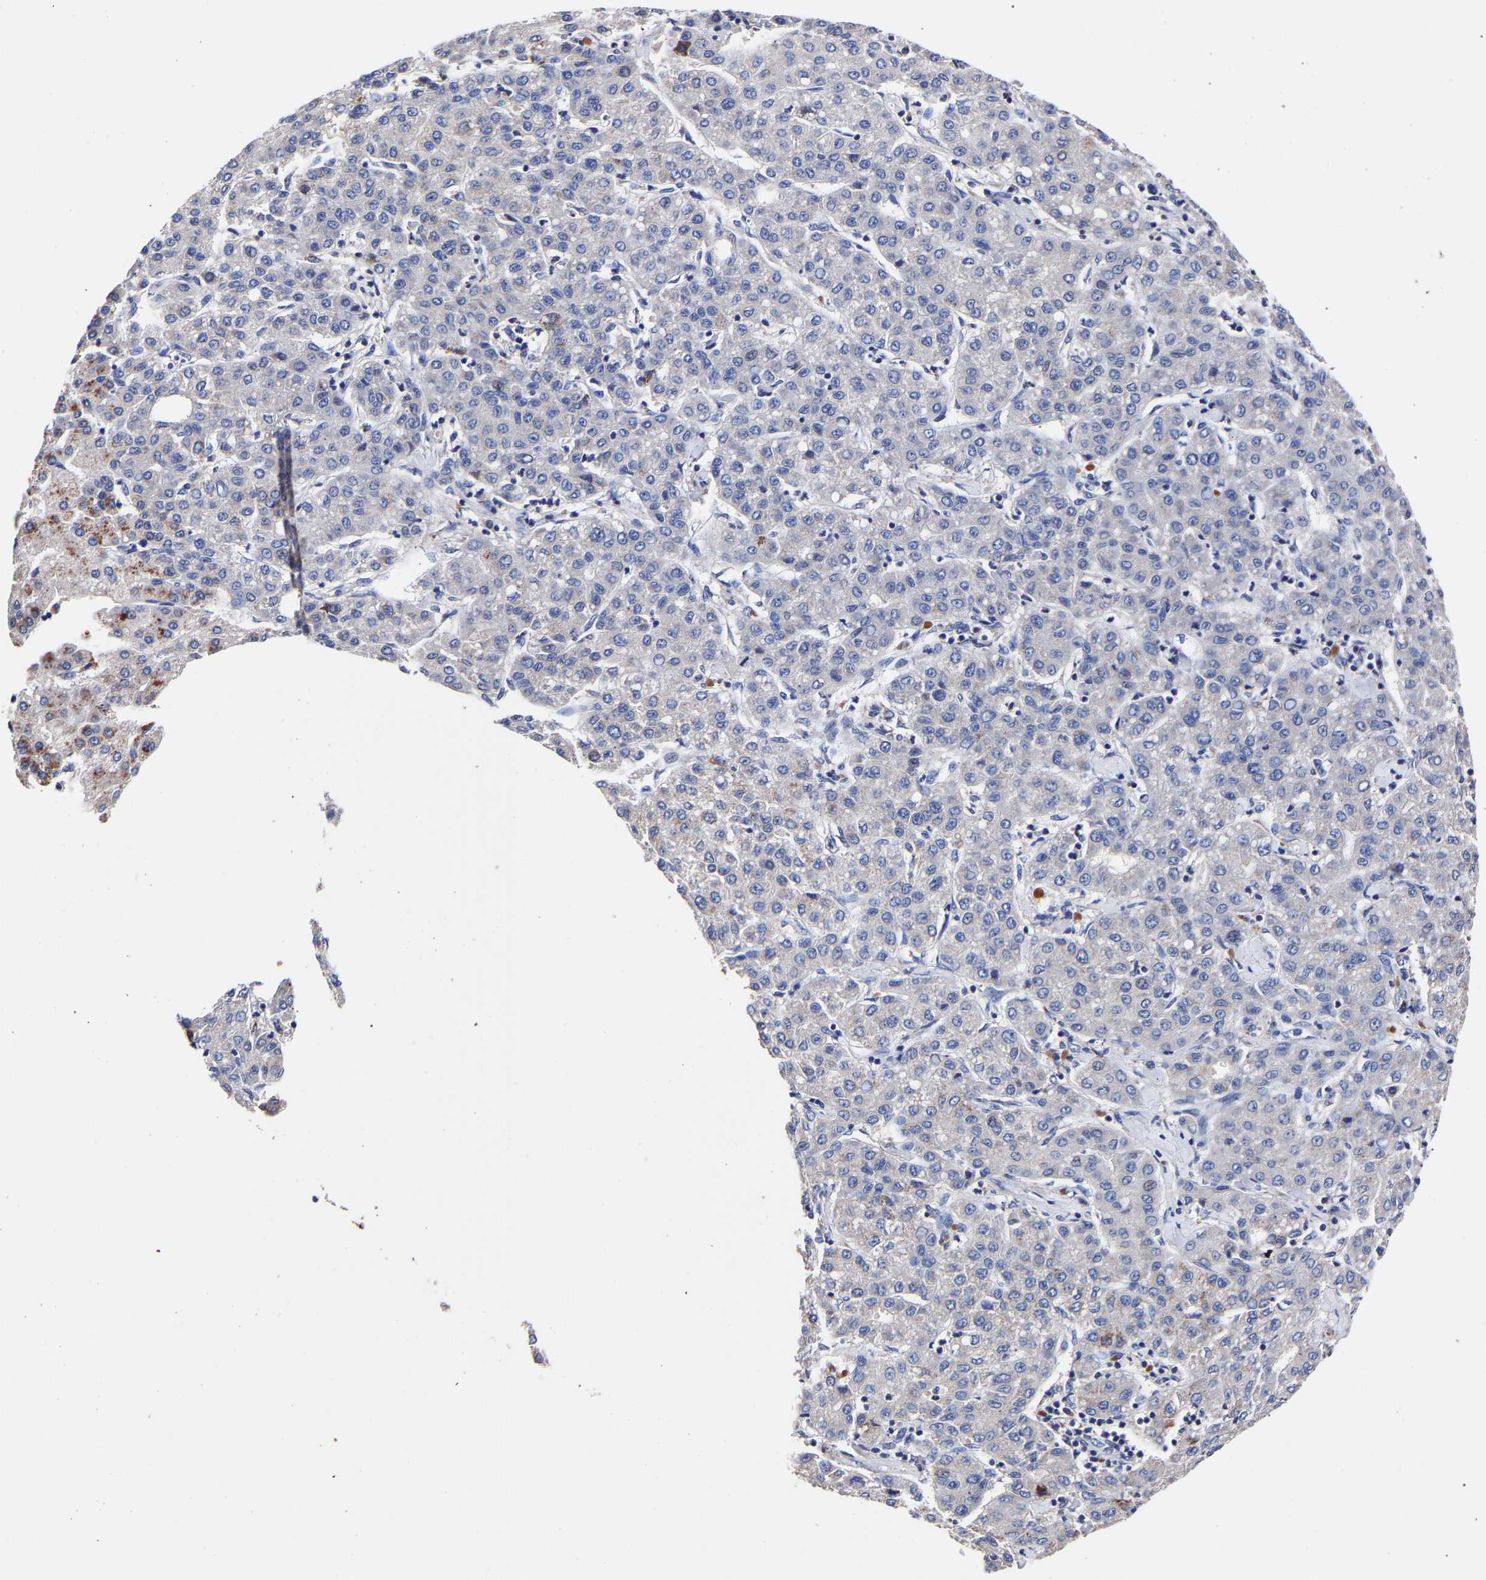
{"staining": {"intensity": "weak", "quantity": "<25%", "location": "cytoplasmic/membranous"}, "tissue": "liver cancer", "cell_type": "Tumor cells", "image_type": "cancer", "snomed": [{"axis": "morphology", "description": "Carcinoma, Hepatocellular, NOS"}, {"axis": "topography", "description": "Liver"}], "caption": "A high-resolution image shows IHC staining of liver hepatocellular carcinoma, which shows no significant expression in tumor cells.", "gene": "SEM1", "patient": {"sex": "male", "age": 65}}